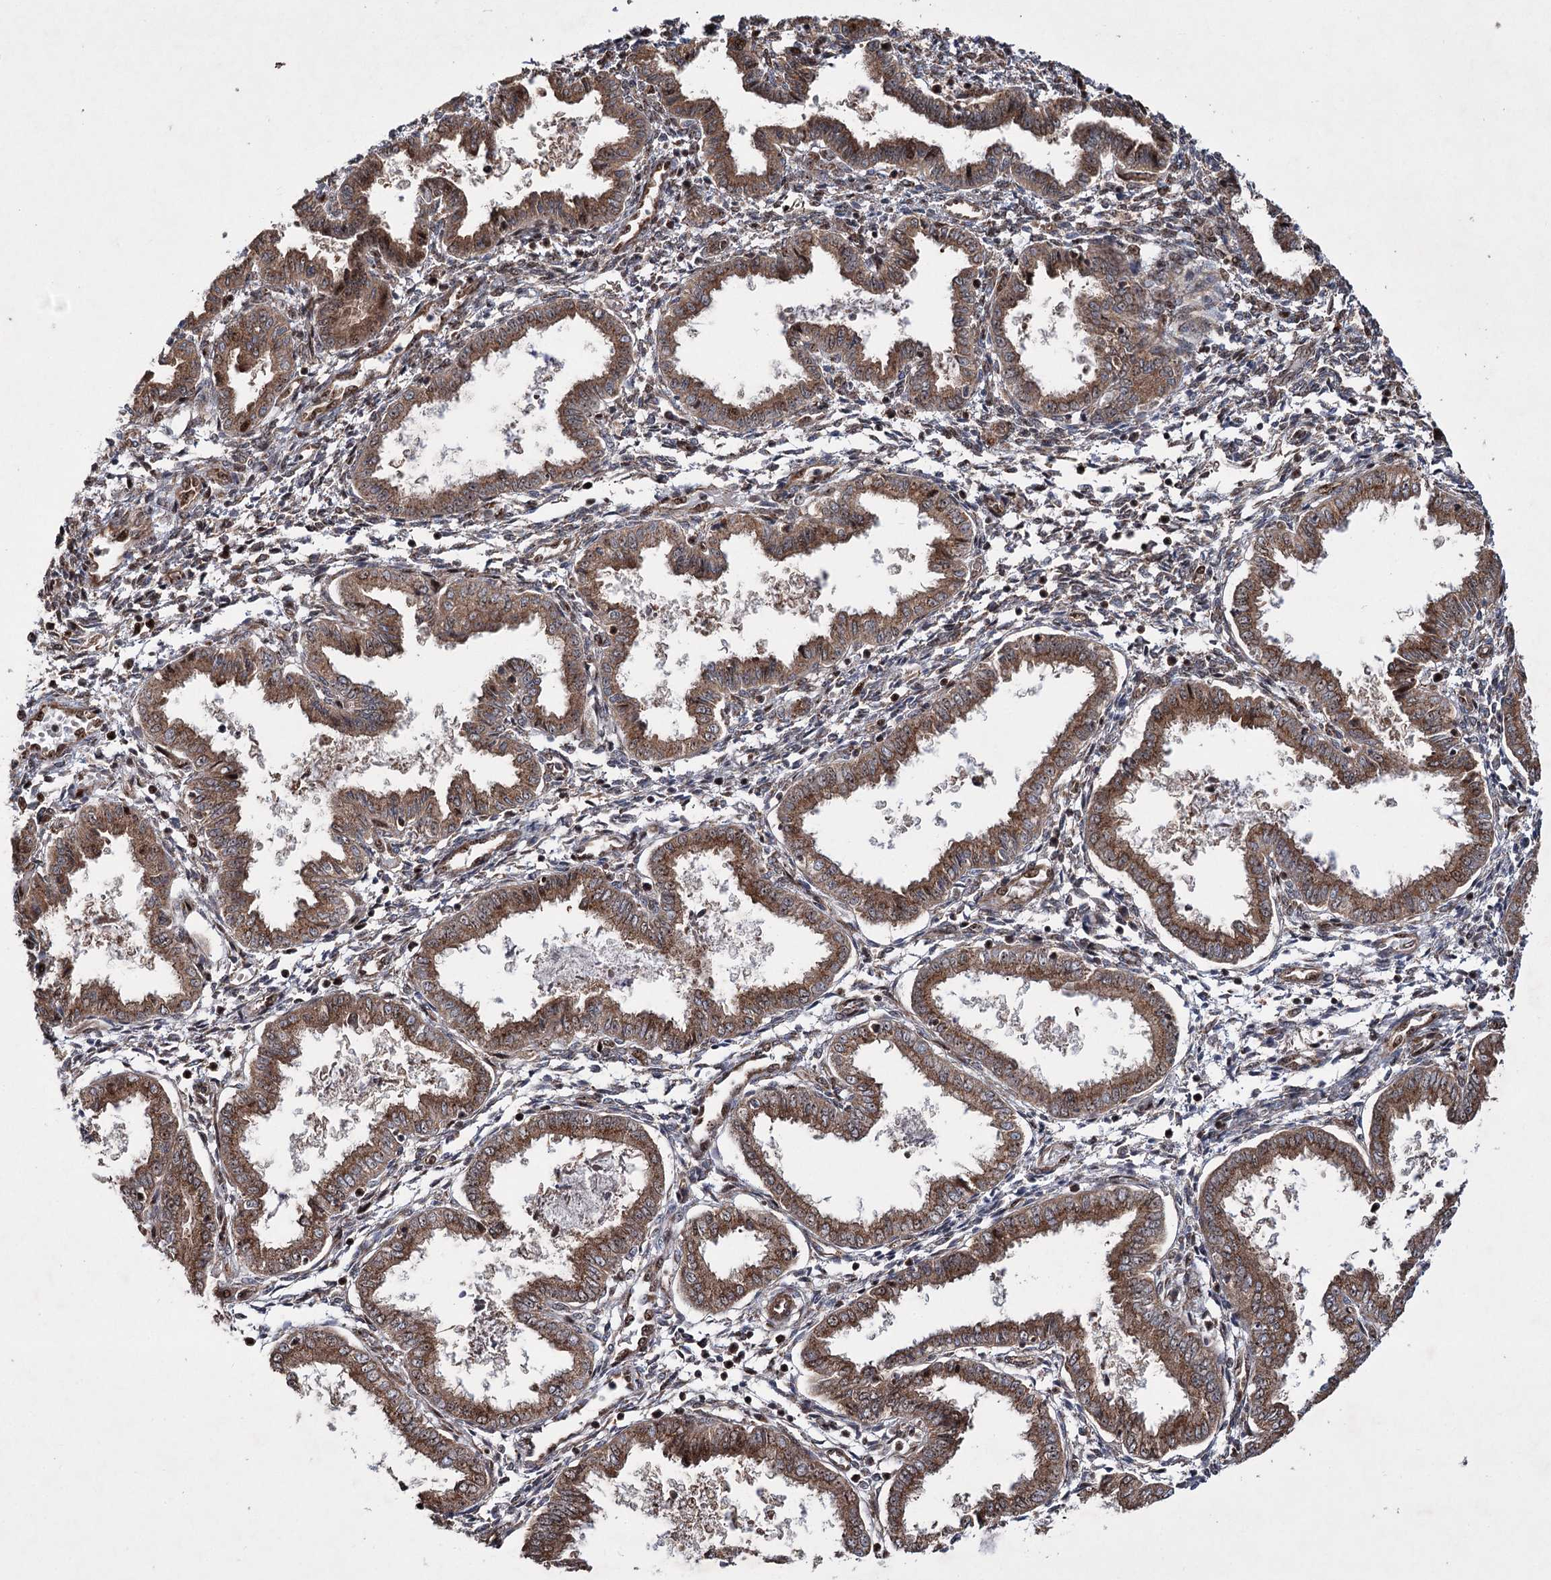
{"staining": {"intensity": "moderate", "quantity": "25%-75%", "location": "cytoplasmic/membranous,nuclear"}, "tissue": "endometrium", "cell_type": "Cells in endometrial stroma", "image_type": "normal", "snomed": [{"axis": "morphology", "description": "Normal tissue, NOS"}, {"axis": "topography", "description": "Endometrium"}], "caption": "The immunohistochemical stain highlights moderate cytoplasmic/membranous,nuclear expression in cells in endometrial stroma of unremarkable endometrium. (Brightfield microscopy of DAB IHC at high magnification).", "gene": "SERINC5", "patient": {"sex": "female", "age": 33}}